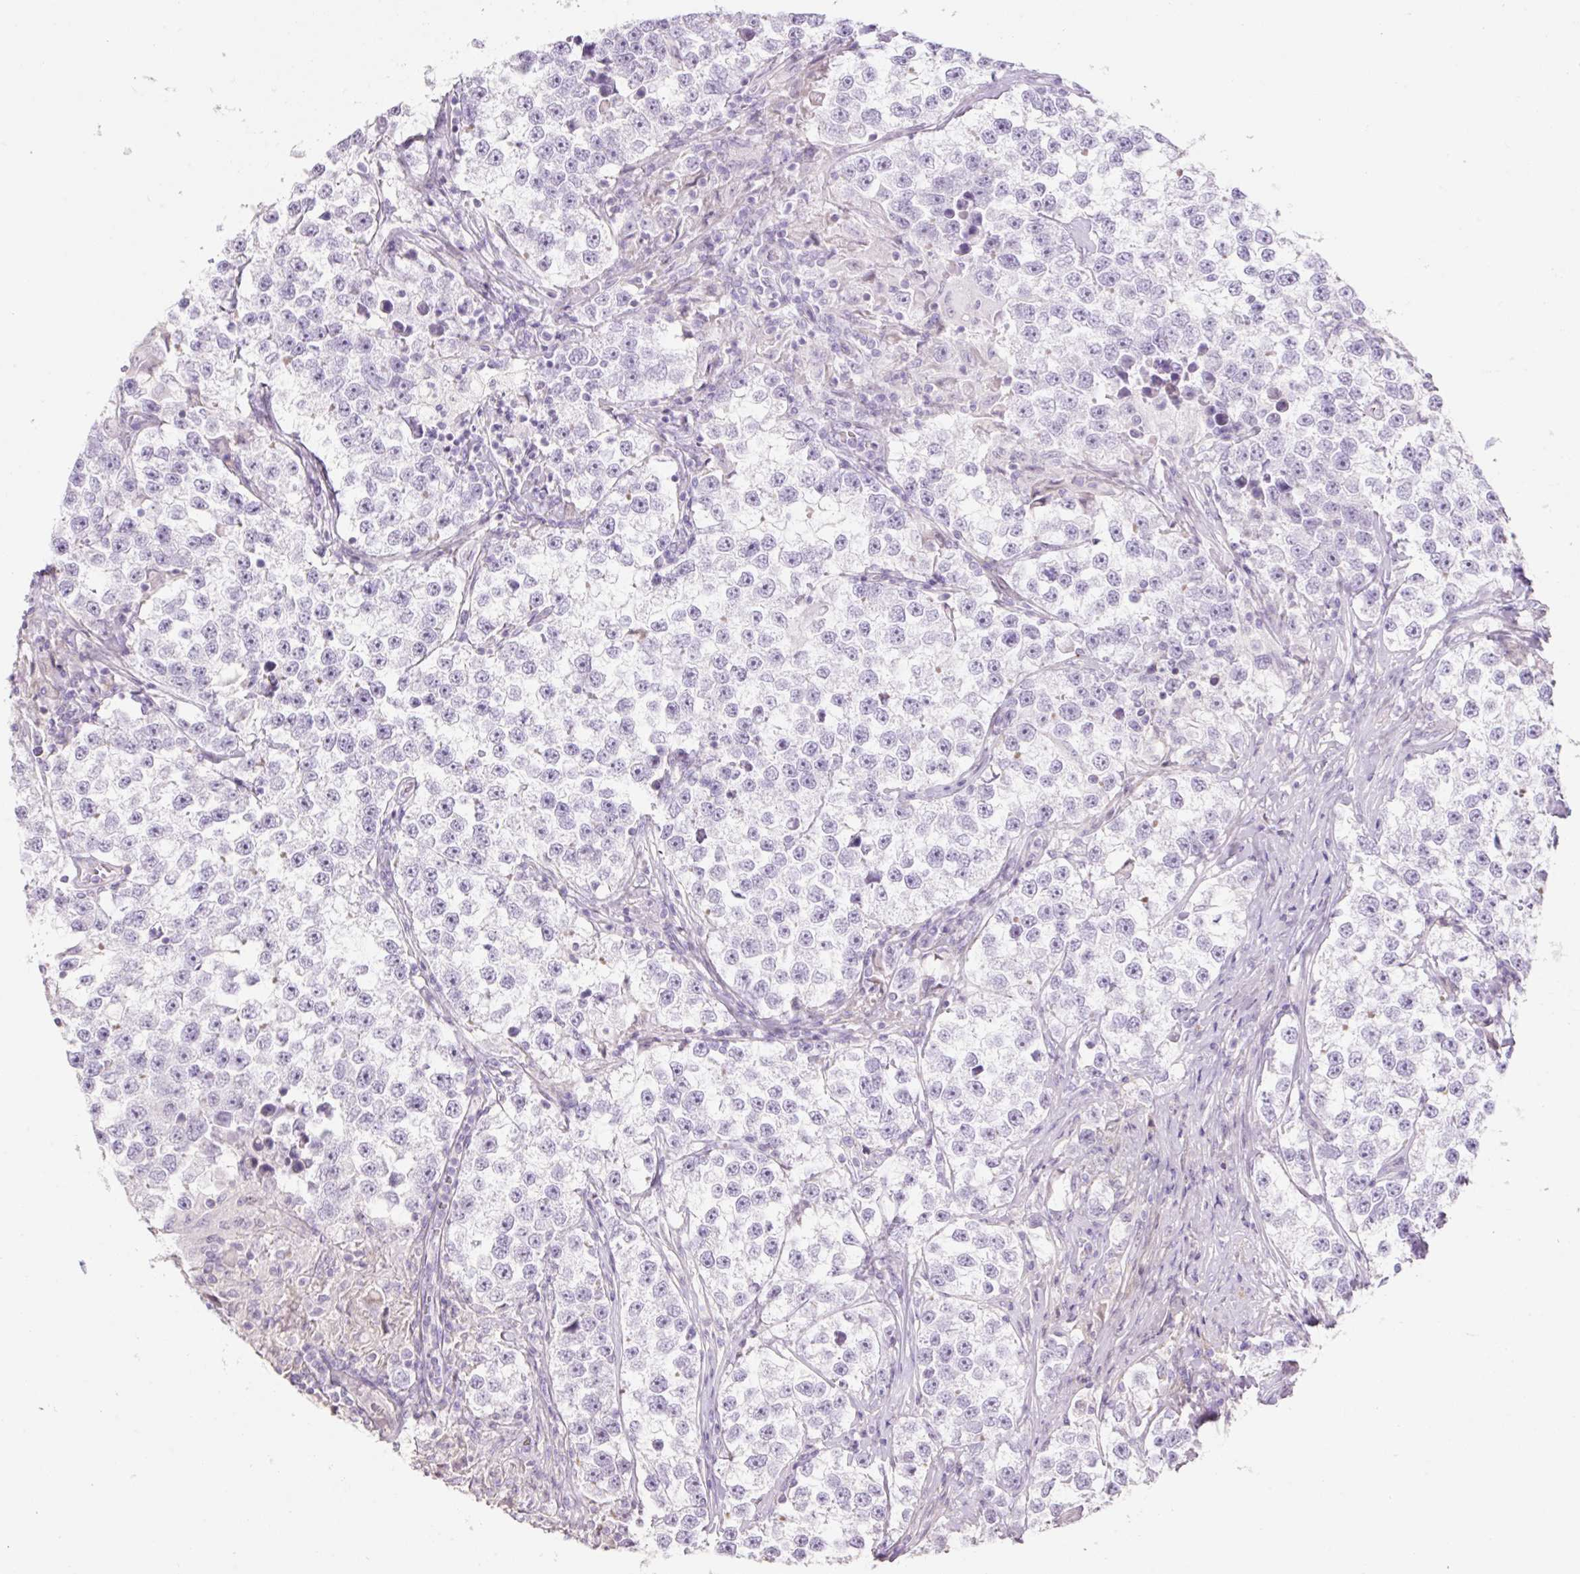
{"staining": {"intensity": "negative", "quantity": "none", "location": "none"}, "tissue": "testis cancer", "cell_type": "Tumor cells", "image_type": "cancer", "snomed": [{"axis": "morphology", "description": "Seminoma, NOS"}, {"axis": "topography", "description": "Testis"}], "caption": "A high-resolution image shows immunohistochemistry (IHC) staining of testis seminoma, which exhibits no significant staining in tumor cells.", "gene": "ZNF552", "patient": {"sex": "male", "age": 46}}